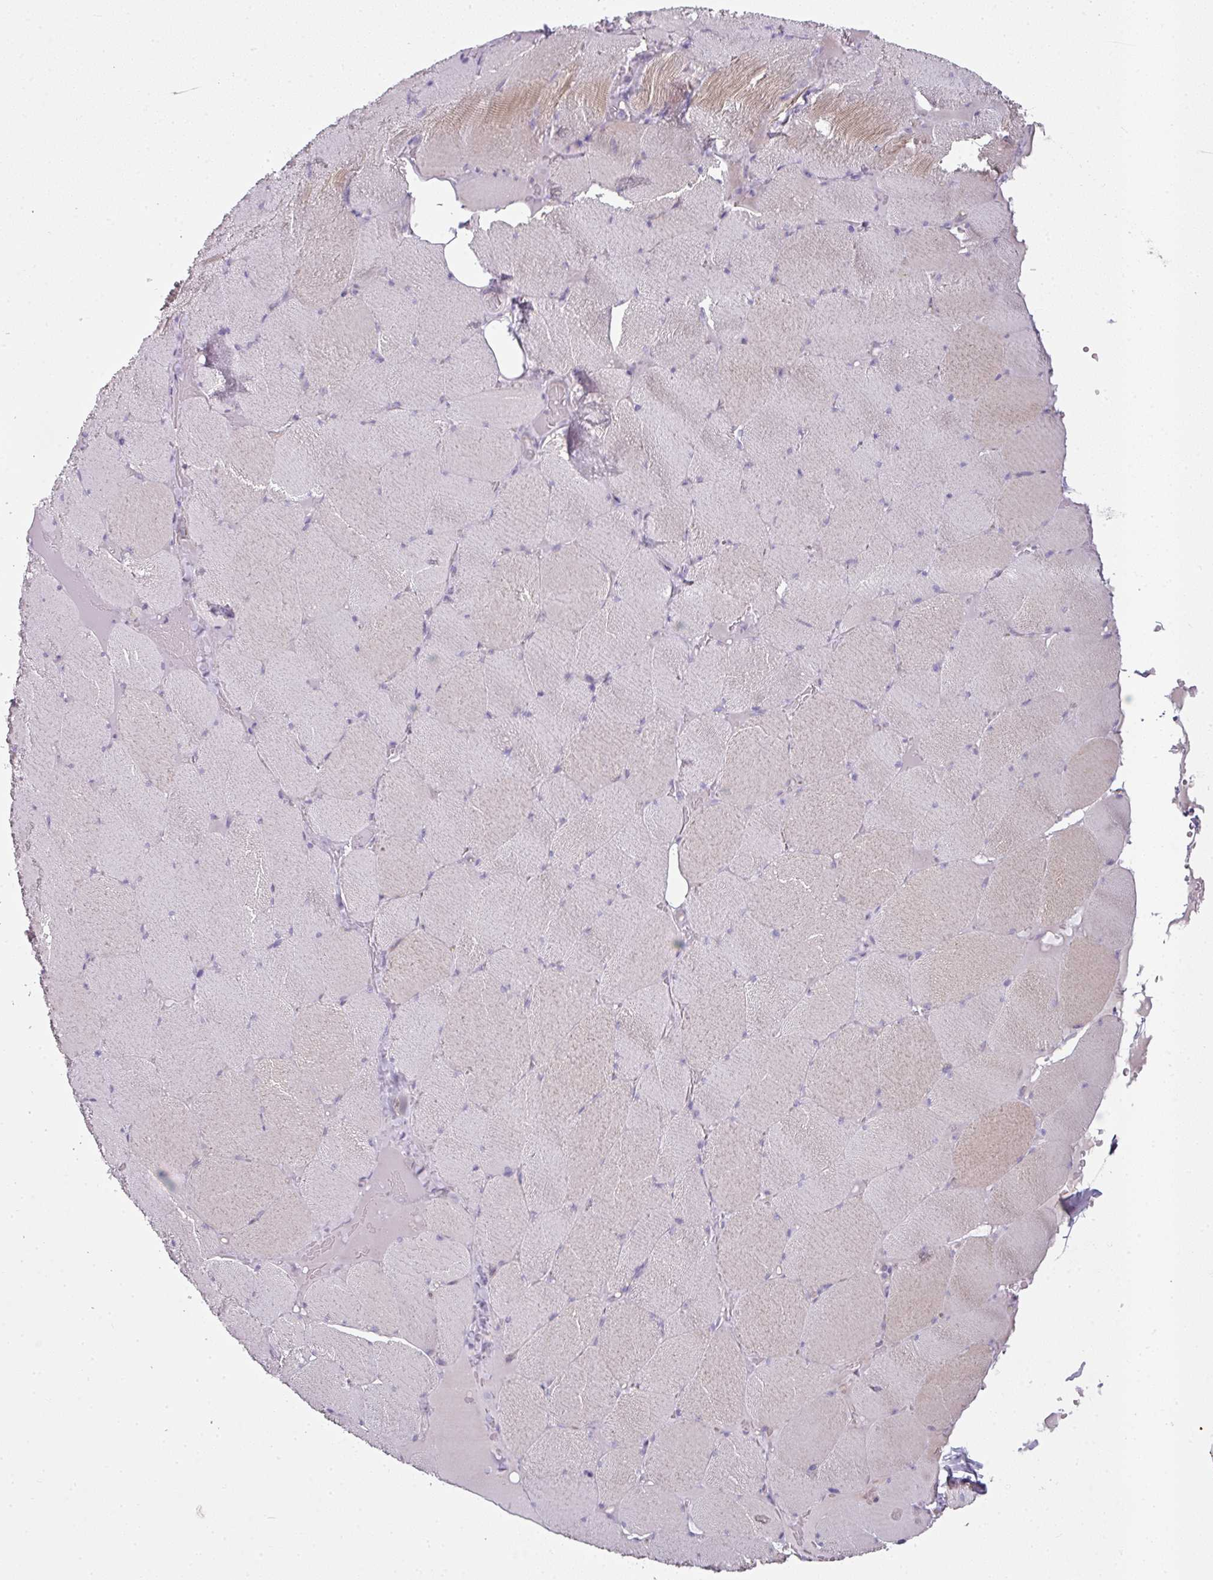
{"staining": {"intensity": "moderate", "quantity": "25%-75%", "location": "cytoplasmic/membranous"}, "tissue": "skeletal muscle", "cell_type": "Myocytes", "image_type": "normal", "snomed": [{"axis": "morphology", "description": "Normal tissue, NOS"}, {"axis": "topography", "description": "Skeletal muscle"}, {"axis": "topography", "description": "Head-Neck"}], "caption": "A brown stain highlights moderate cytoplasmic/membranous staining of a protein in myocytes of benign skeletal muscle. (brown staining indicates protein expression, while blue staining denotes nuclei).", "gene": "FHAD1", "patient": {"sex": "male", "age": 66}}